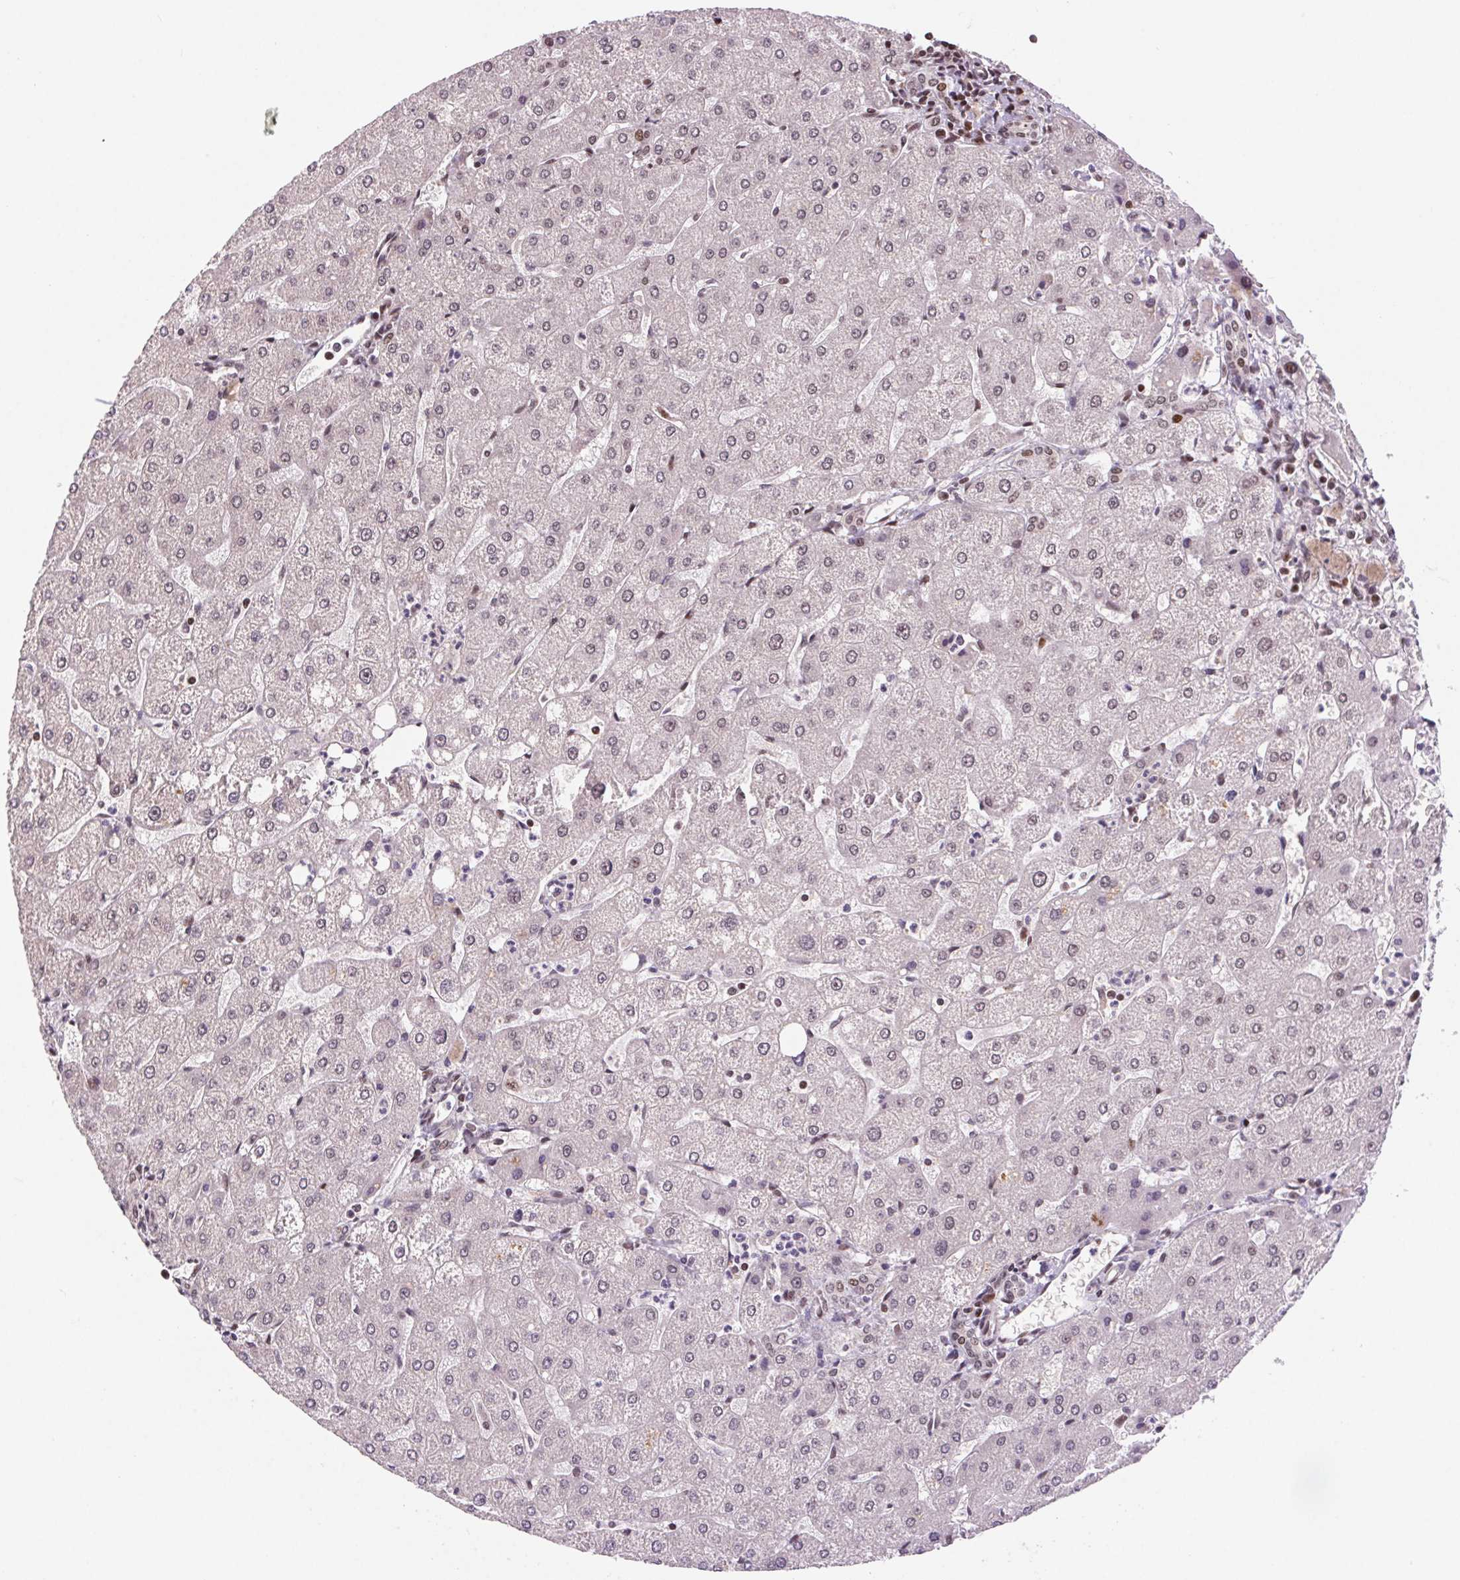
{"staining": {"intensity": "weak", "quantity": "<25%", "location": "nuclear"}, "tissue": "liver", "cell_type": "Cholangiocytes", "image_type": "normal", "snomed": [{"axis": "morphology", "description": "Normal tissue, NOS"}, {"axis": "topography", "description": "Liver"}], "caption": "A photomicrograph of liver stained for a protein shows no brown staining in cholangiocytes. (Immunohistochemistry (ihc), brightfield microscopy, high magnification).", "gene": "RAD23A", "patient": {"sex": "male", "age": 67}}